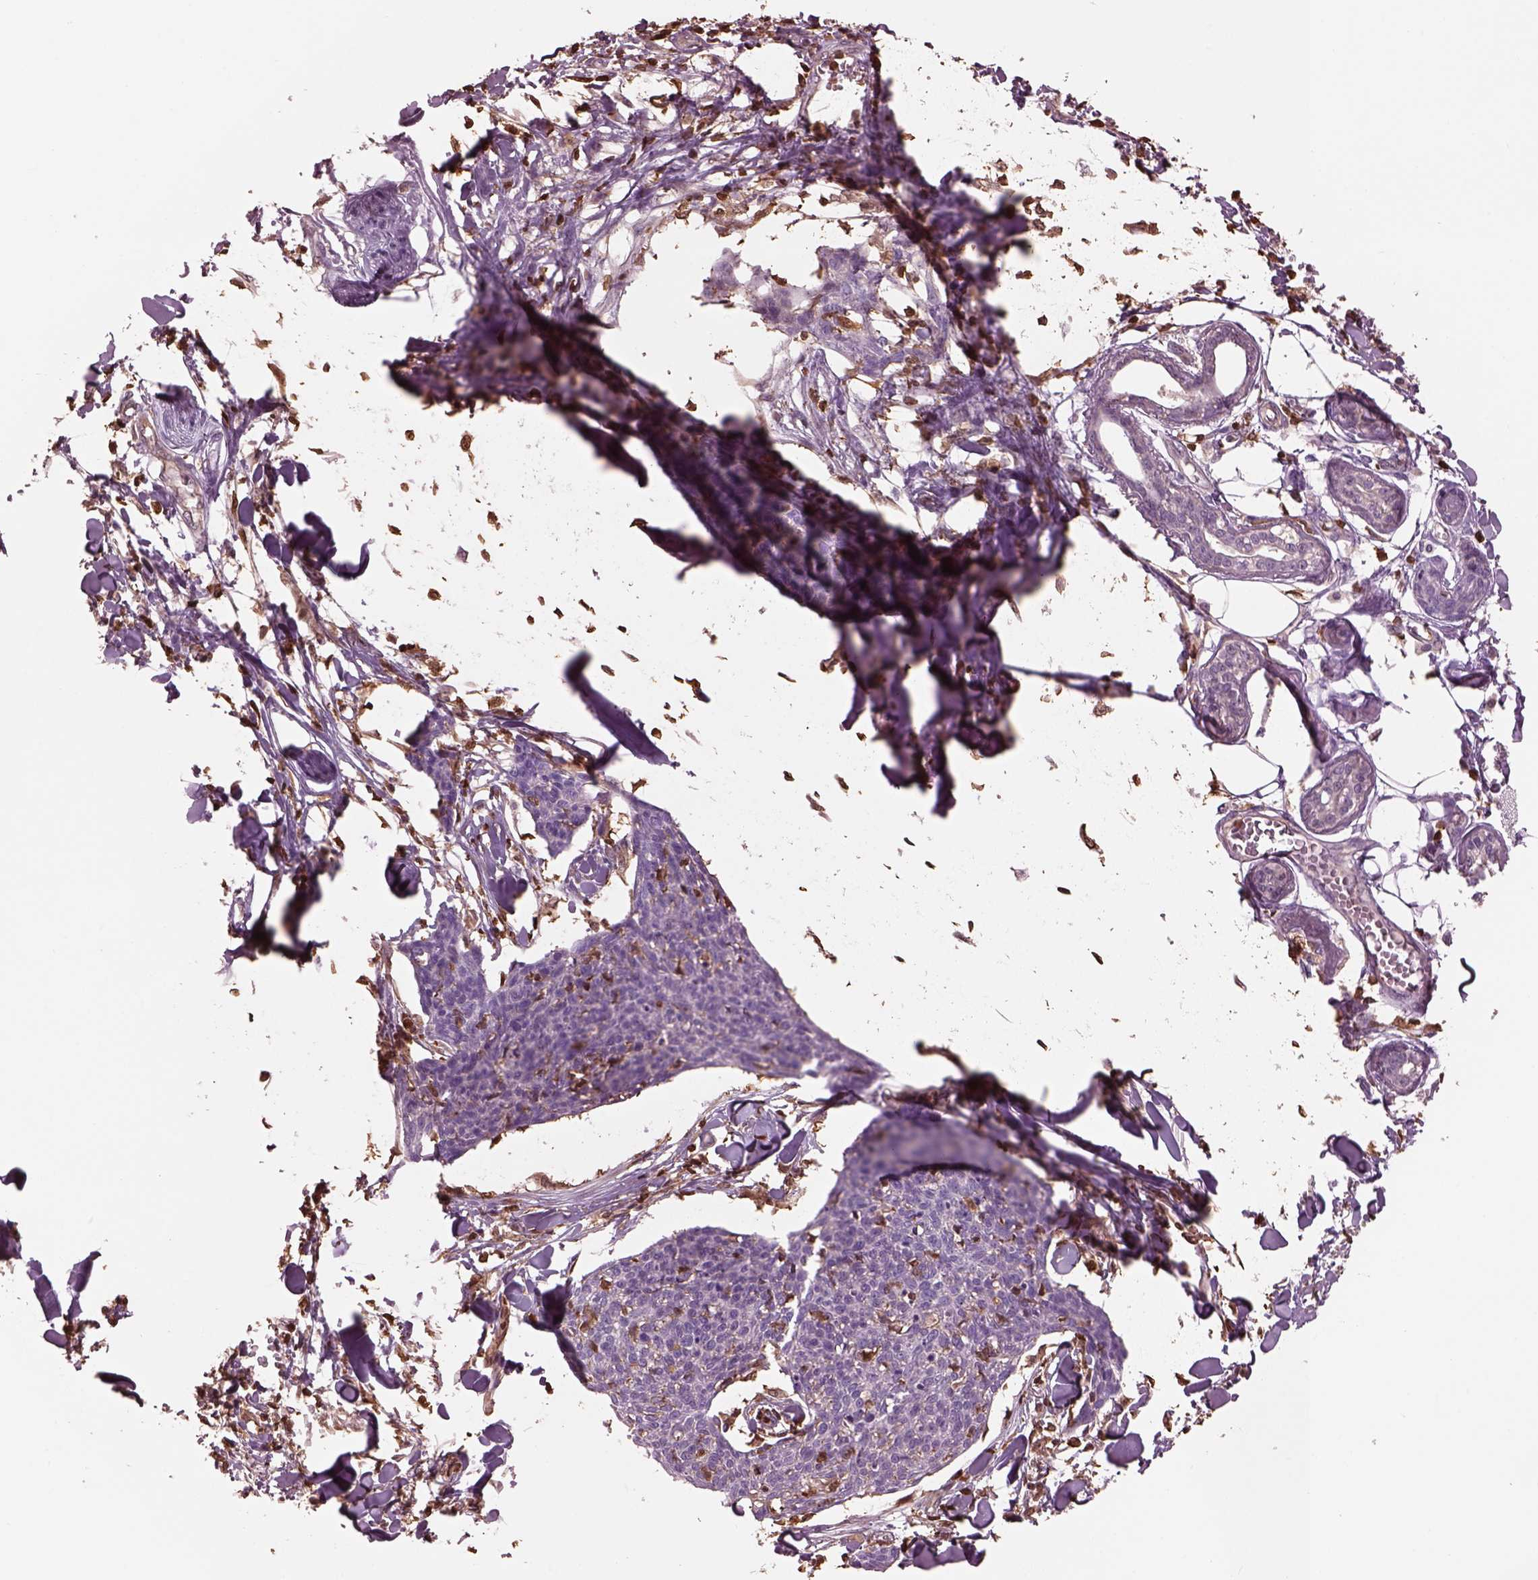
{"staining": {"intensity": "weak", "quantity": "<25%", "location": "cytoplasmic/membranous"}, "tissue": "skin cancer", "cell_type": "Tumor cells", "image_type": "cancer", "snomed": [{"axis": "morphology", "description": "Squamous cell carcinoma, NOS"}, {"axis": "topography", "description": "Skin"}, {"axis": "topography", "description": "Vulva"}], "caption": "An immunohistochemistry (IHC) image of skin cancer (squamous cell carcinoma) is shown. There is no staining in tumor cells of skin cancer (squamous cell carcinoma). (DAB (3,3'-diaminobenzidine) IHC visualized using brightfield microscopy, high magnification).", "gene": "IL31RA", "patient": {"sex": "female", "age": 75}}